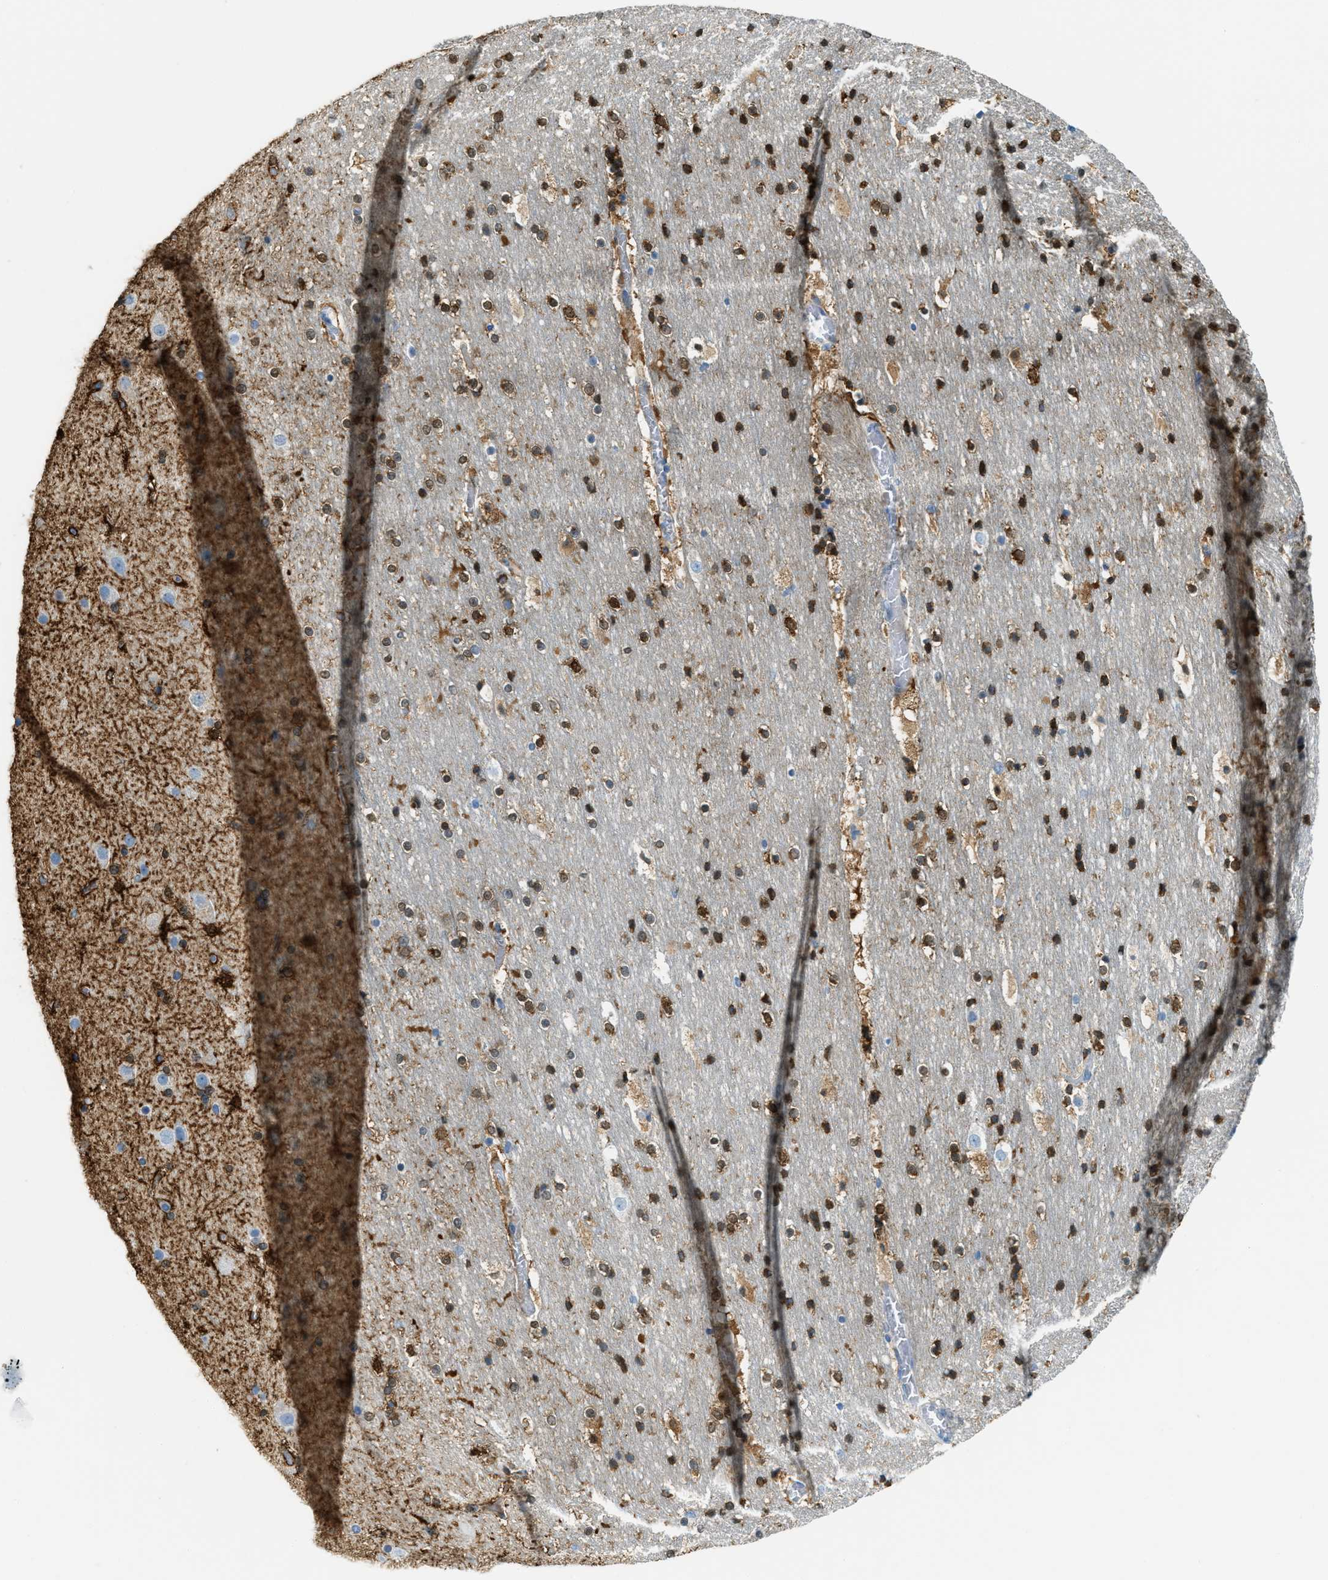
{"staining": {"intensity": "negative", "quantity": "none", "location": "none"}, "tissue": "cerebral cortex", "cell_type": "Endothelial cells", "image_type": "normal", "snomed": [{"axis": "morphology", "description": "Normal tissue, NOS"}, {"axis": "topography", "description": "Cerebral cortex"}], "caption": "IHC image of benign cerebral cortex stained for a protein (brown), which displays no positivity in endothelial cells. Brightfield microscopy of immunohistochemistry stained with DAB (3,3'-diaminobenzidine) (brown) and hematoxylin (blue), captured at high magnification.", "gene": "MATCAP2", "patient": {"sex": "male", "age": 57}}